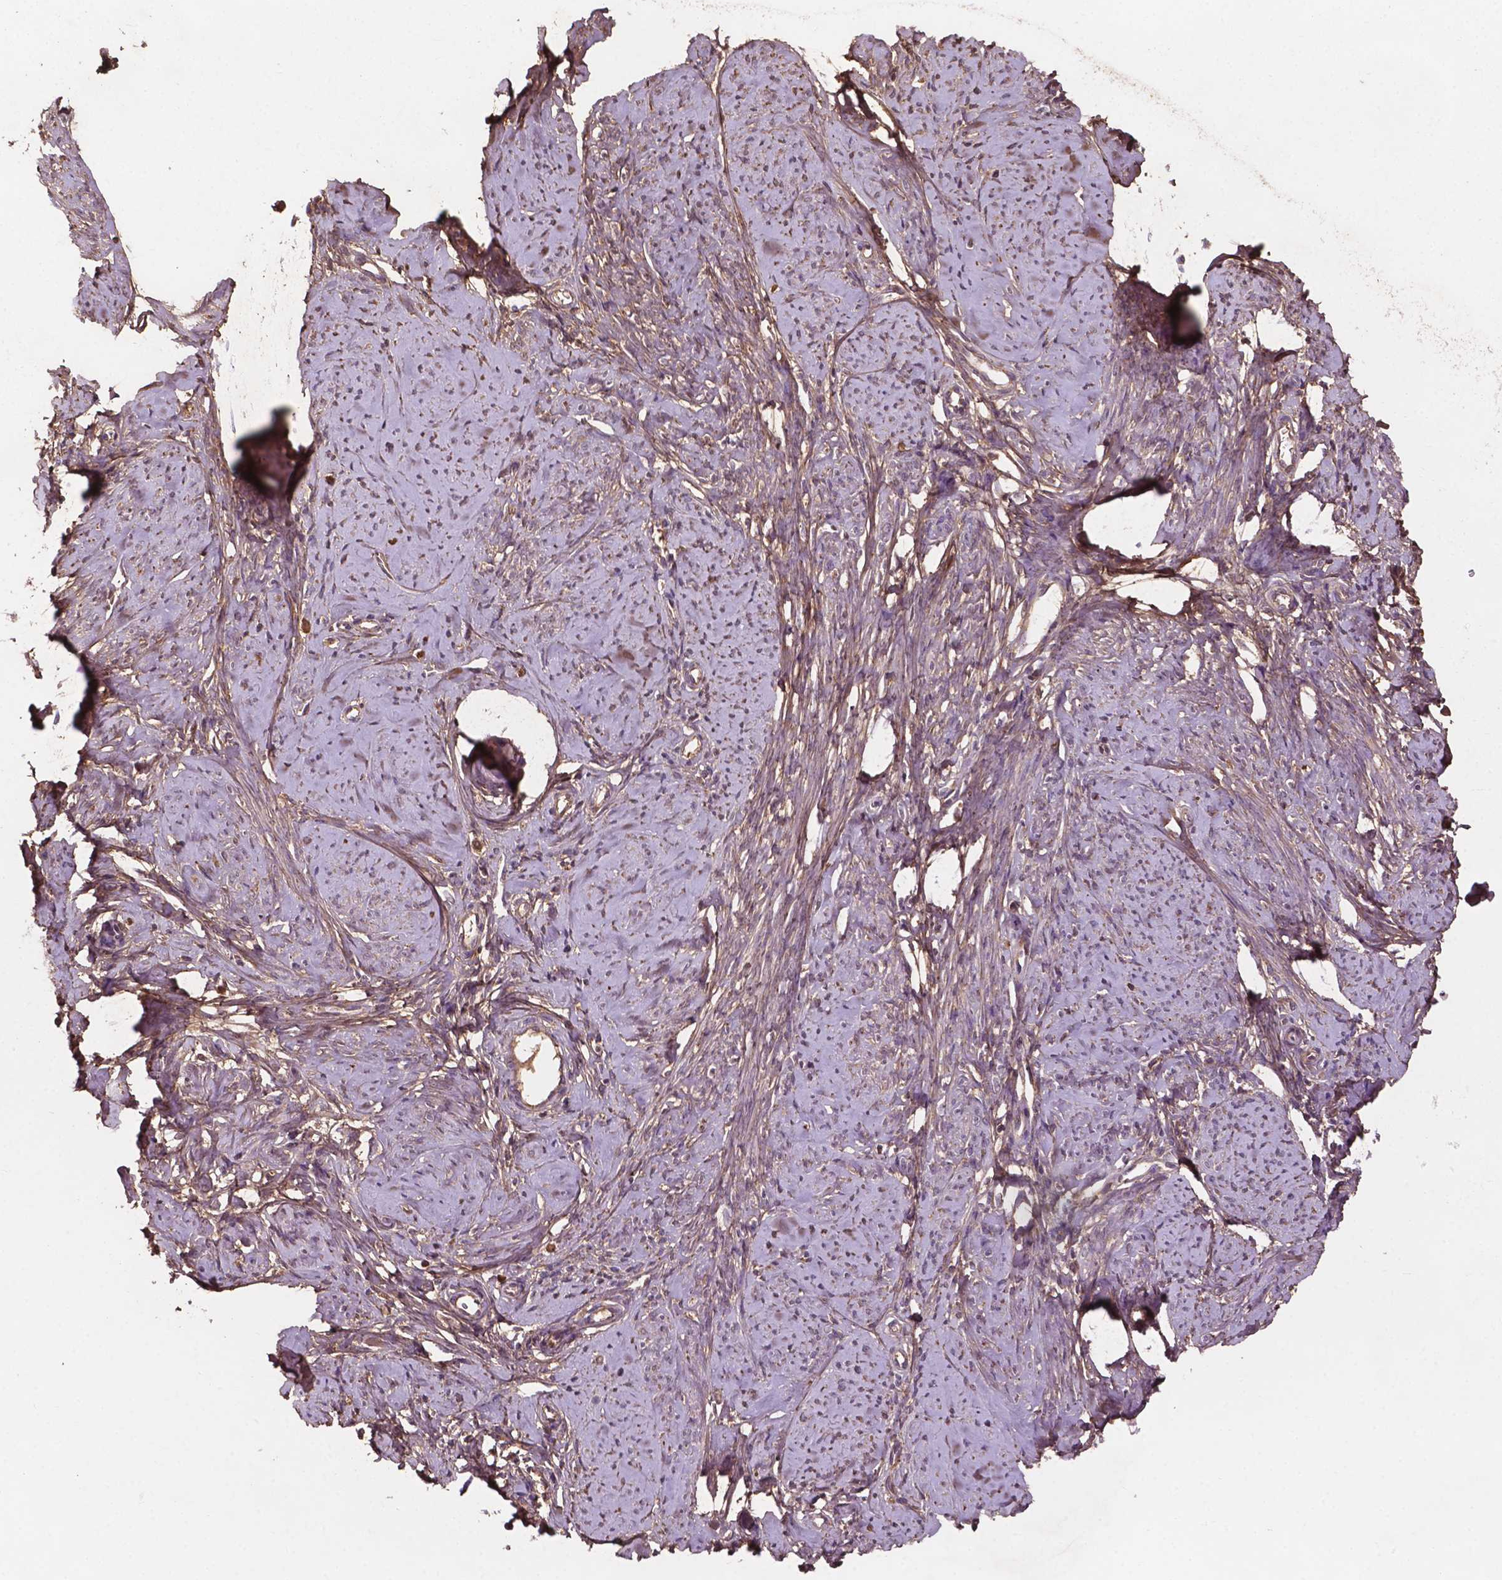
{"staining": {"intensity": "weak", "quantity": ">75%", "location": "cytoplasmic/membranous"}, "tissue": "smooth muscle", "cell_type": "Smooth muscle cells", "image_type": "normal", "snomed": [{"axis": "morphology", "description": "Normal tissue, NOS"}, {"axis": "topography", "description": "Smooth muscle"}], "caption": "A brown stain highlights weak cytoplasmic/membranous expression of a protein in smooth muscle cells of unremarkable human smooth muscle.", "gene": "GJA9", "patient": {"sex": "female", "age": 48}}